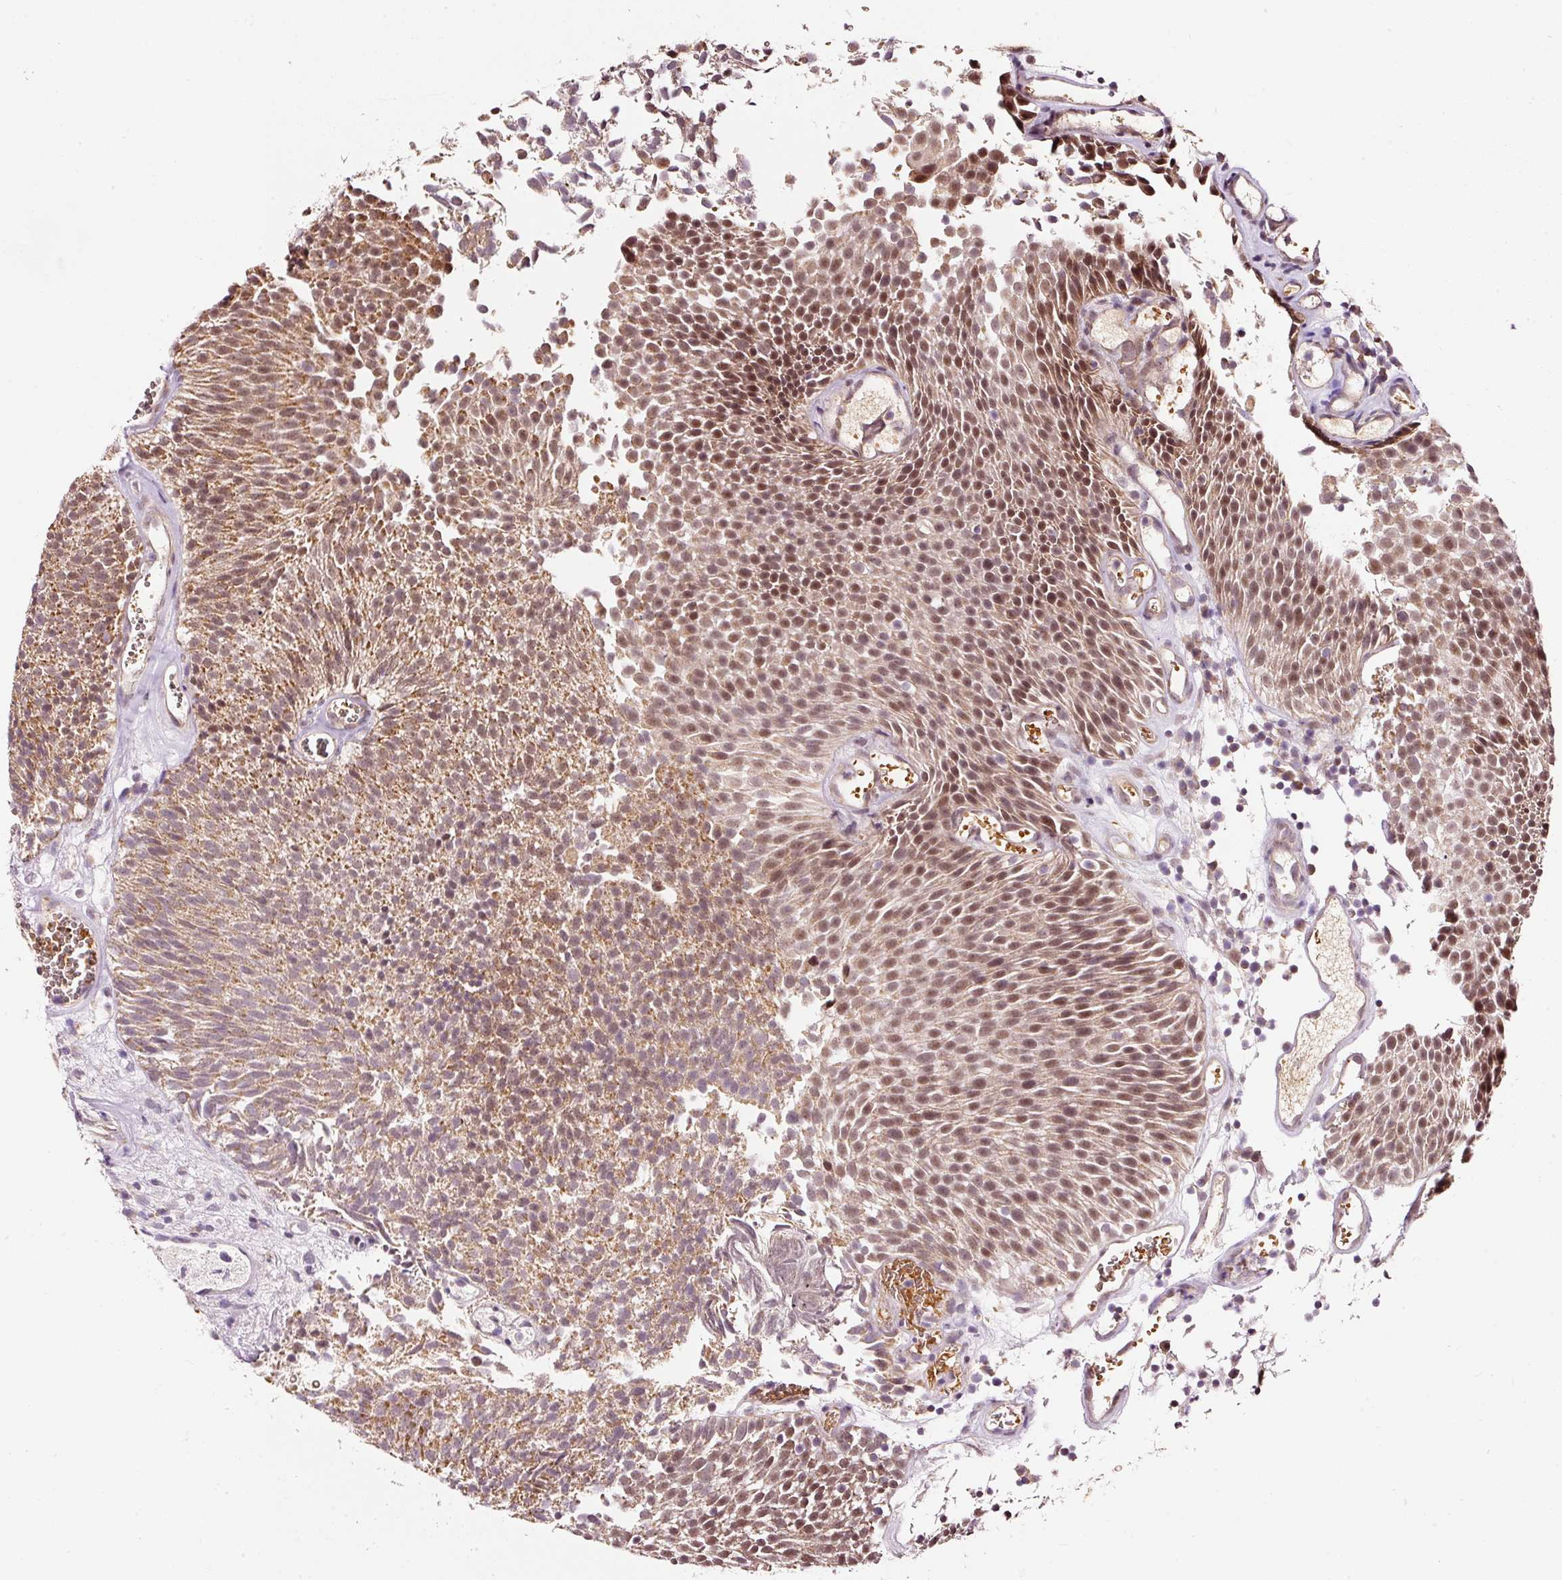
{"staining": {"intensity": "moderate", "quantity": ">75%", "location": "cytoplasmic/membranous,nuclear"}, "tissue": "urothelial cancer", "cell_type": "Tumor cells", "image_type": "cancer", "snomed": [{"axis": "morphology", "description": "Urothelial carcinoma, Low grade"}, {"axis": "topography", "description": "Urinary bladder"}], "caption": "Human urothelial carcinoma (low-grade) stained with a protein marker reveals moderate staining in tumor cells.", "gene": "ZNF460", "patient": {"sex": "female", "age": 79}}